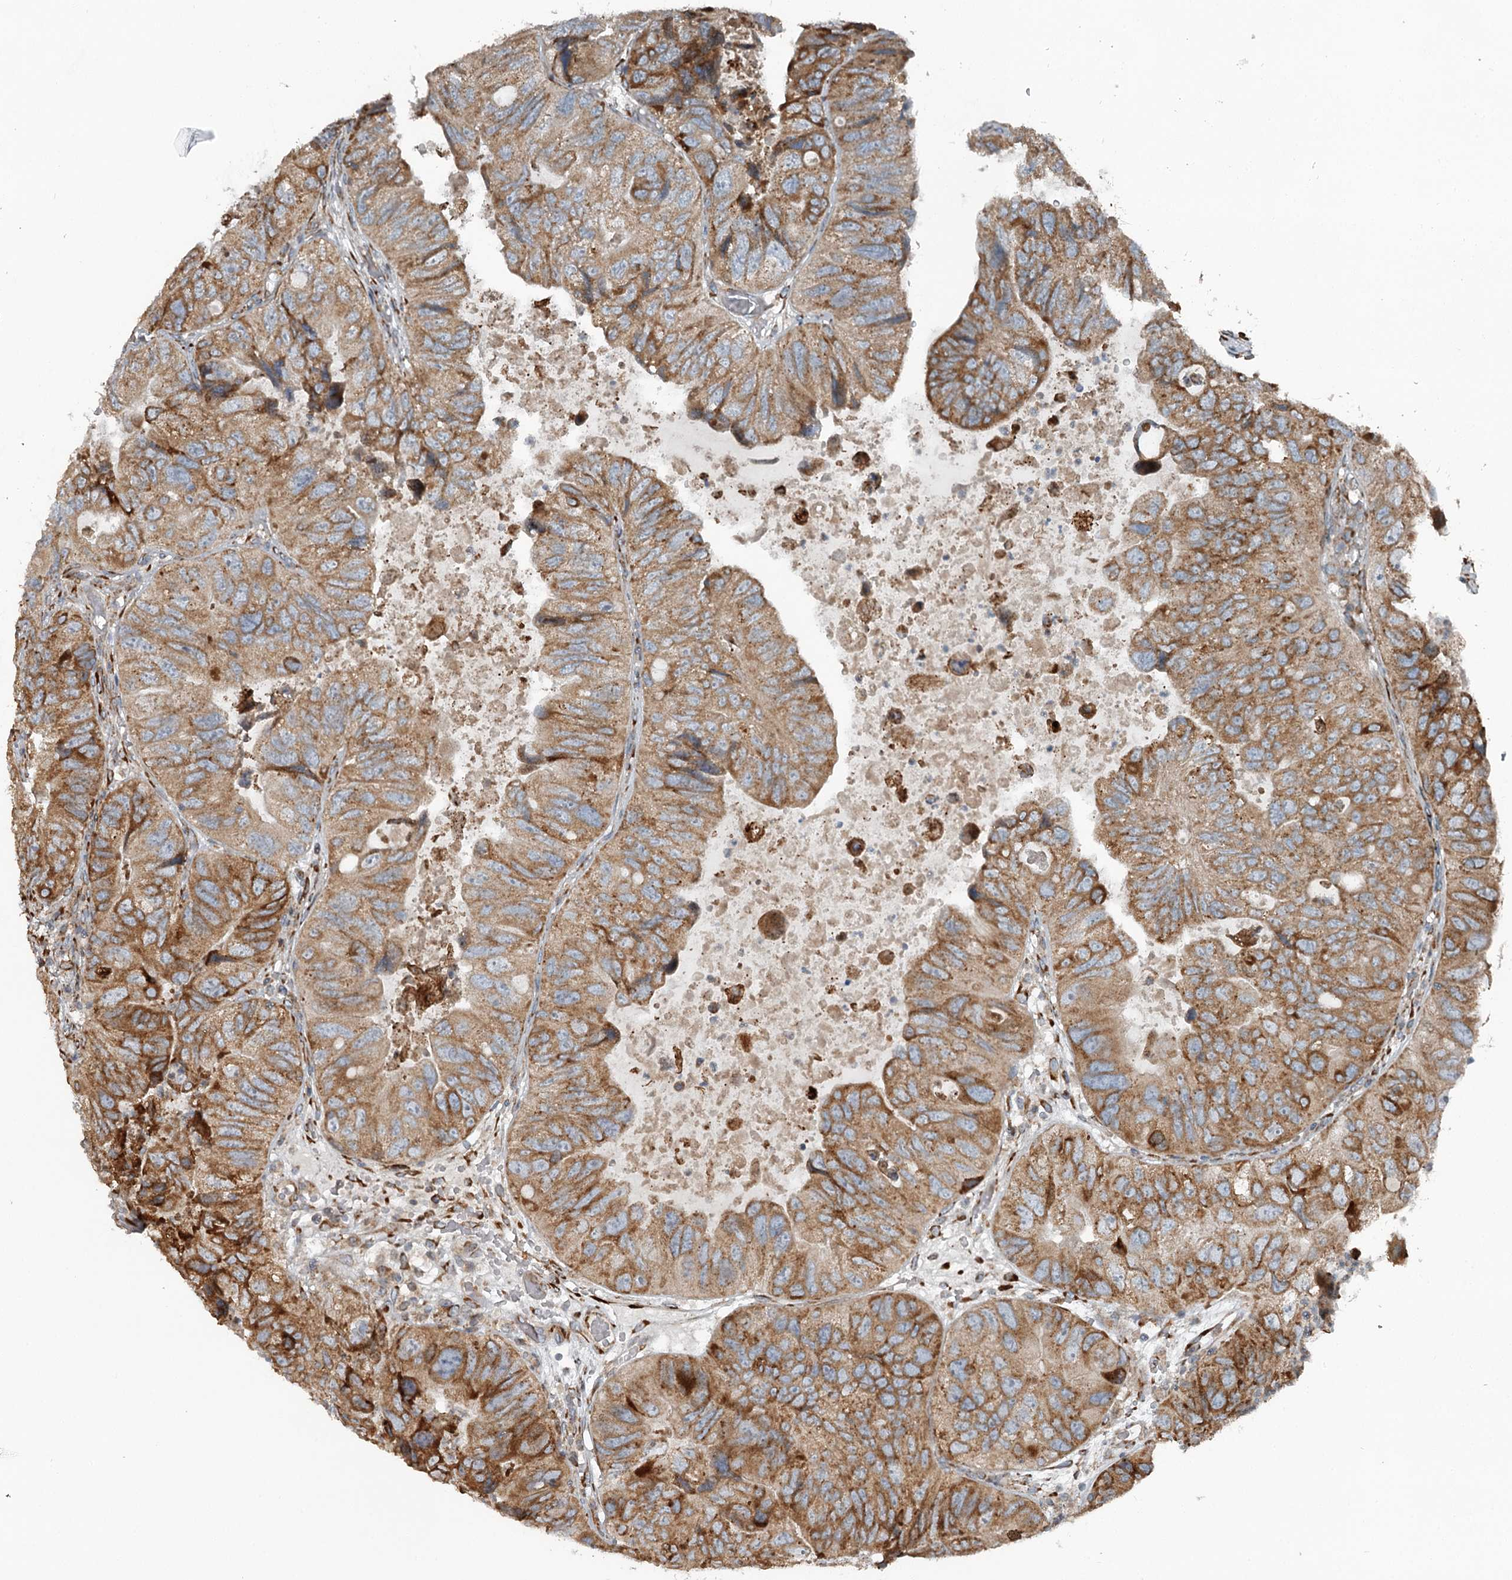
{"staining": {"intensity": "moderate", "quantity": ">75%", "location": "cytoplasmic/membranous"}, "tissue": "colorectal cancer", "cell_type": "Tumor cells", "image_type": "cancer", "snomed": [{"axis": "morphology", "description": "Adenocarcinoma, NOS"}, {"axis": "topography", "description": "Rectum"}], "caption": "Protein staining demonstrates moderate cytoplasmic/membranous expression in about >75% of tumor cells in colorectal adenocarcinoma.", "gene": "RASSF8", "patient": {"sex": "male", "age": 63}}